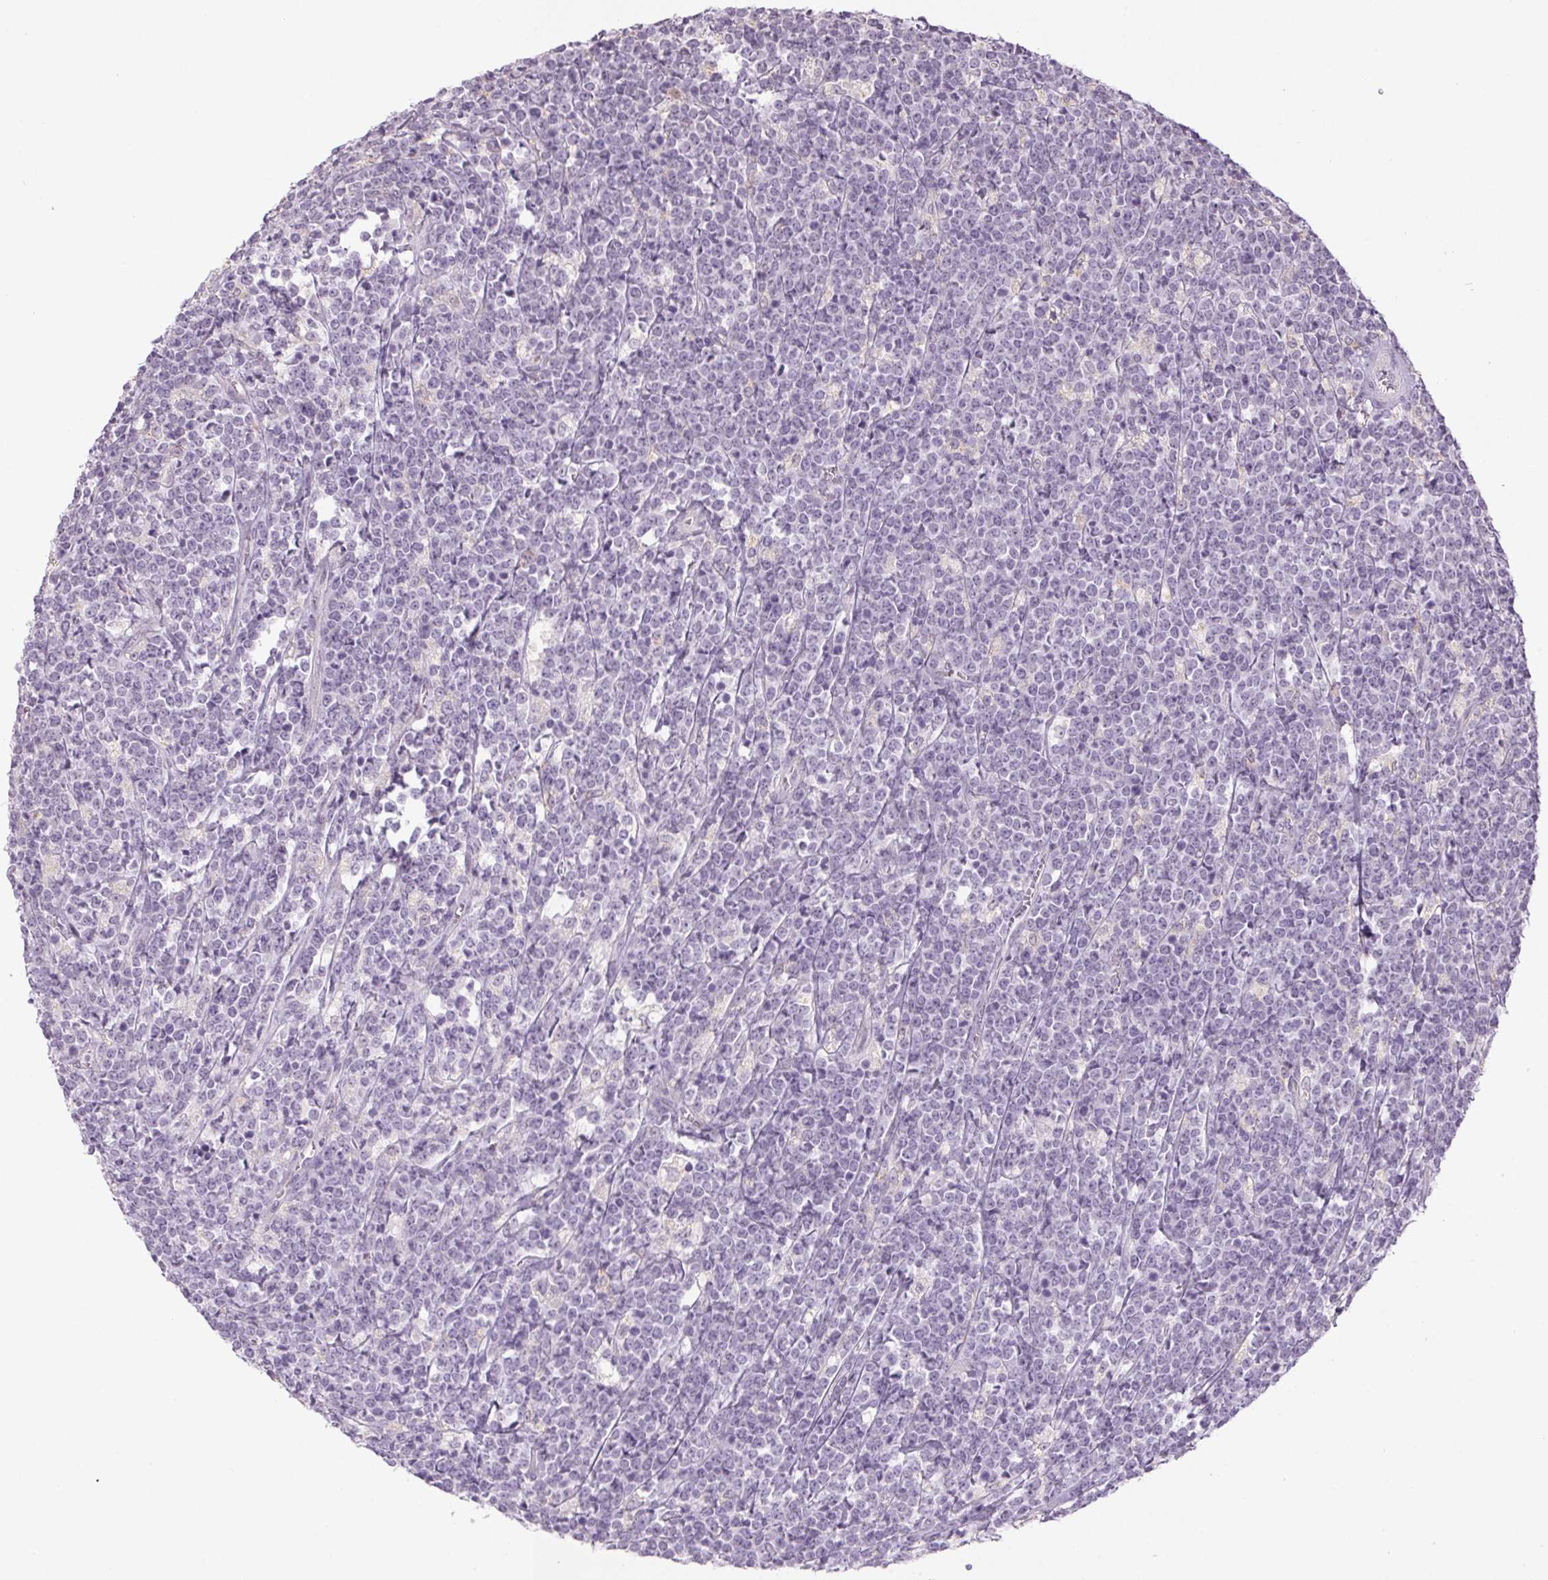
{"staining": {"intensity": "negative", "quantity": "none", "location": "none"}, "tissue": "lymphoma", "cell_type": "Tumor cells", "image_type": "cancer", "snomed": [{"axis": "morphology", "description": "Malignant lymphoma, non-Hodgkin's type, High grade"}, {"axis": "topography", "description": "Small intestine"}], "caption": "High magnification brightfield microscopy of lymphoma stained with DAB (brown) and counterstained with hematoxylin (blue): tumor cells show no significant staining.", "gene": "CTCFL", "patient": {"sex": "female", "age": 56}}